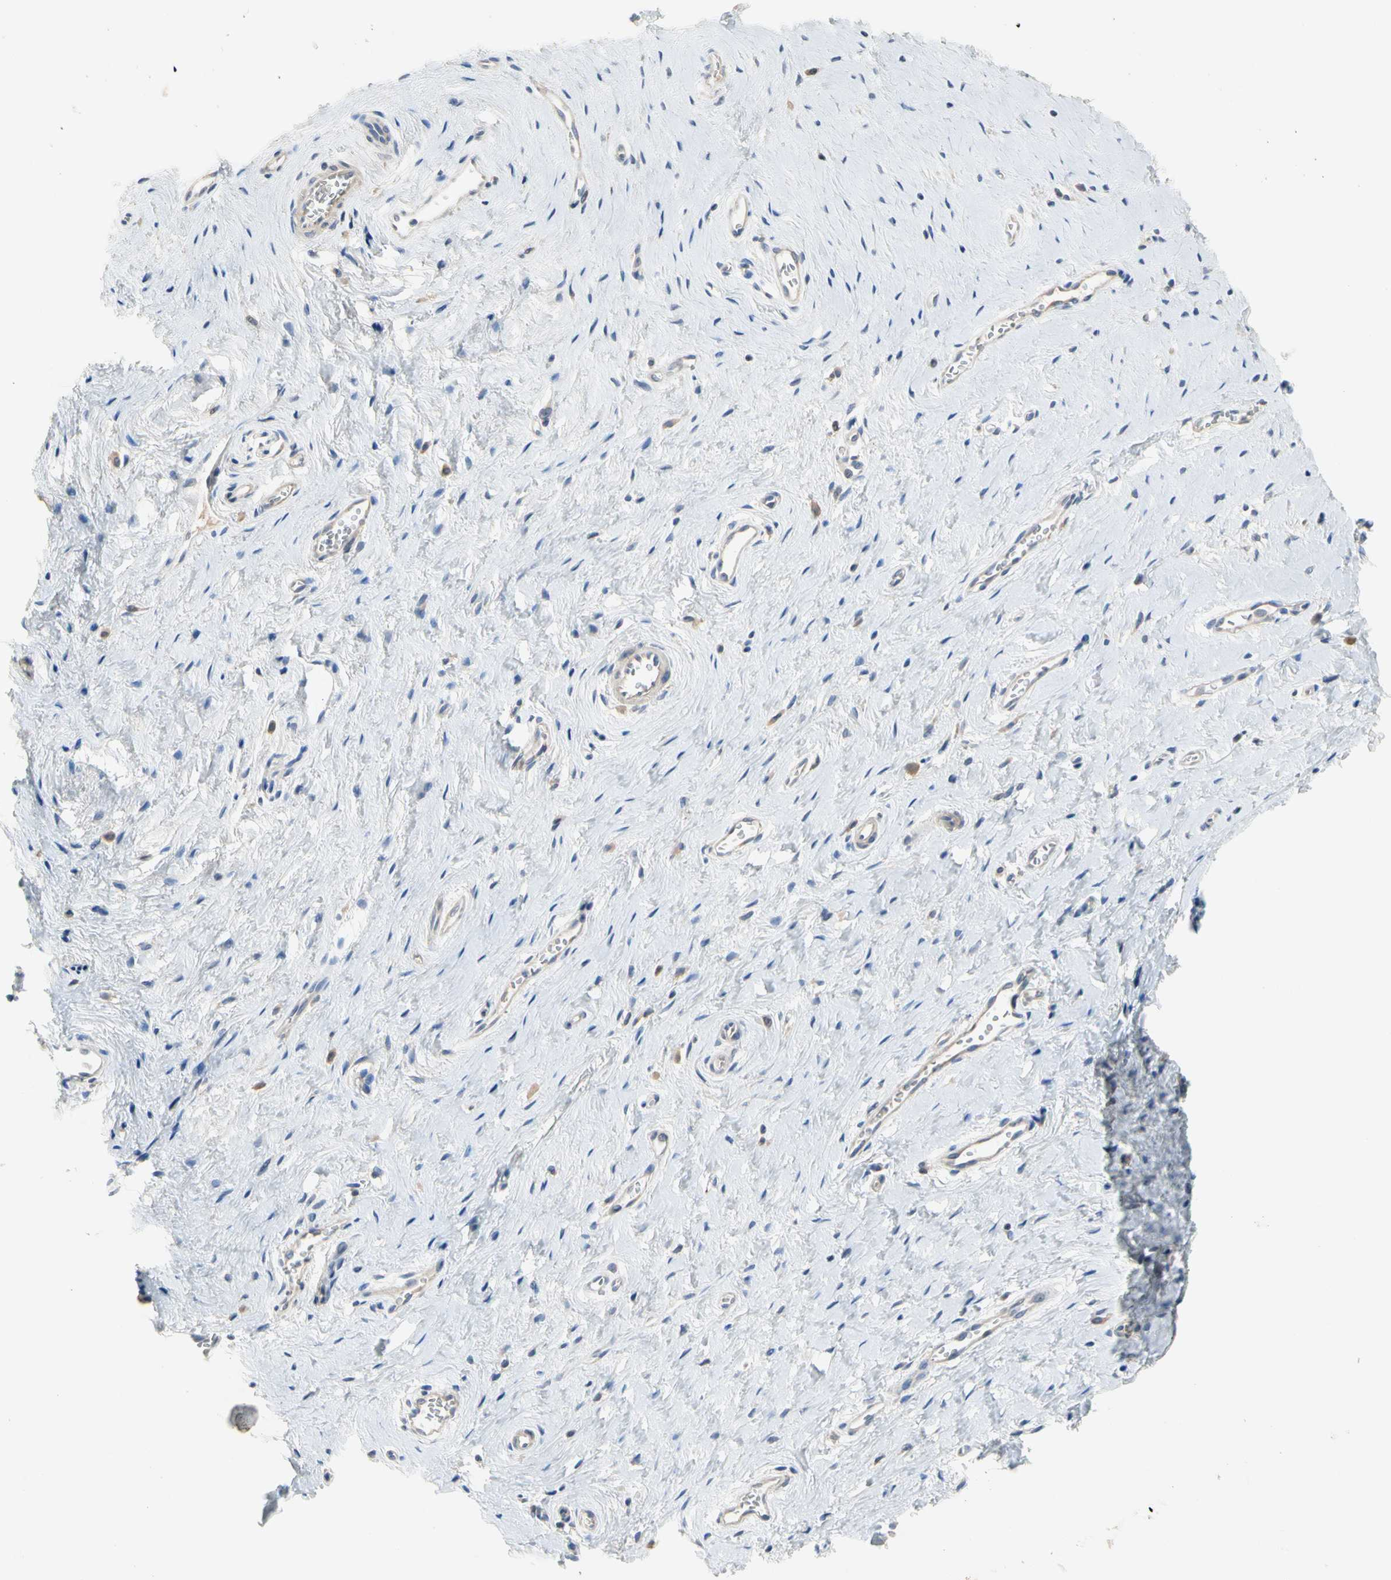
{"staining": {"intensity": "weak", "quantity": "<25%", "location": "cytoplasmic/membranous"}, "tissue": "vagina", "cell_type": "Squamous epithelial cells", "image_type": "normal", "snomed": [{"axis": "morphology", "description": "Normal tissue, NOS"}, {"axis": "topography", "description": "Soft tissue"}, {"axis": "topography", "description": "Vagina"}], "caption": "Protein analysis of unremarkable vagina reveals no significant expression in squamous epithelial cells. (DAB (3,3'-diaminobenzidine) immunohistochemistry (IHC), high magnification).", "gene": "GAS6", "patient": {"sex": "female", "age": 61}}